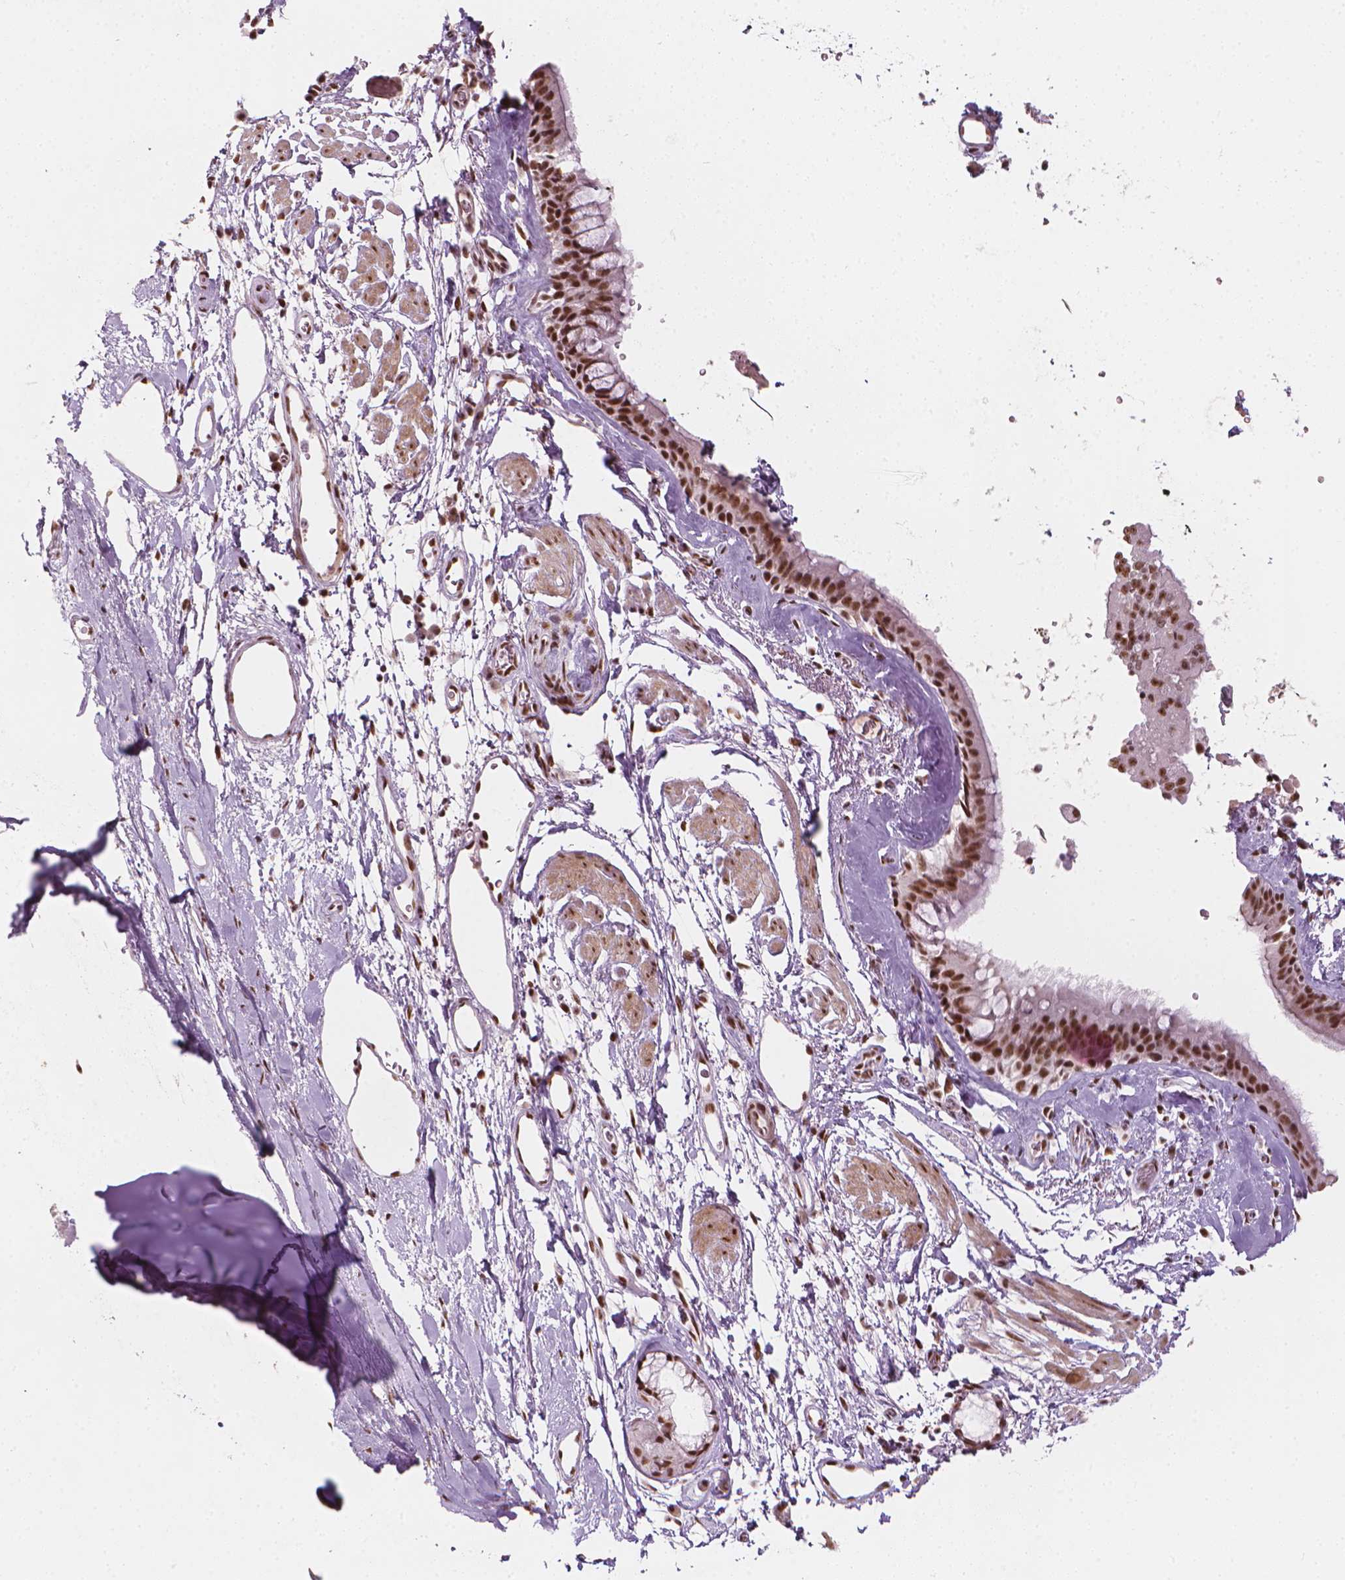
{"staining": {"intensity": "strong", "quantity": ">75%", "location": "nuclear"}, "tissue": "bronchus", "cell_type": "Respiratory epithelial cells", "image_type": "normal", "snomed": [{"axis": "morphology", "description": "Normal tissue, NOS"}, {"axis": "topography", "description": "Cartilage tissue"}, {"axis": "topography", "description": "Bronchus"}], "caption": "Bronchus stained with a brown dye displays strong nuclear positive expression in approximately >75% of respiratory epithelial cells.", "gene": "ELF2", "patient": {"sex": "male", "age": 58}}